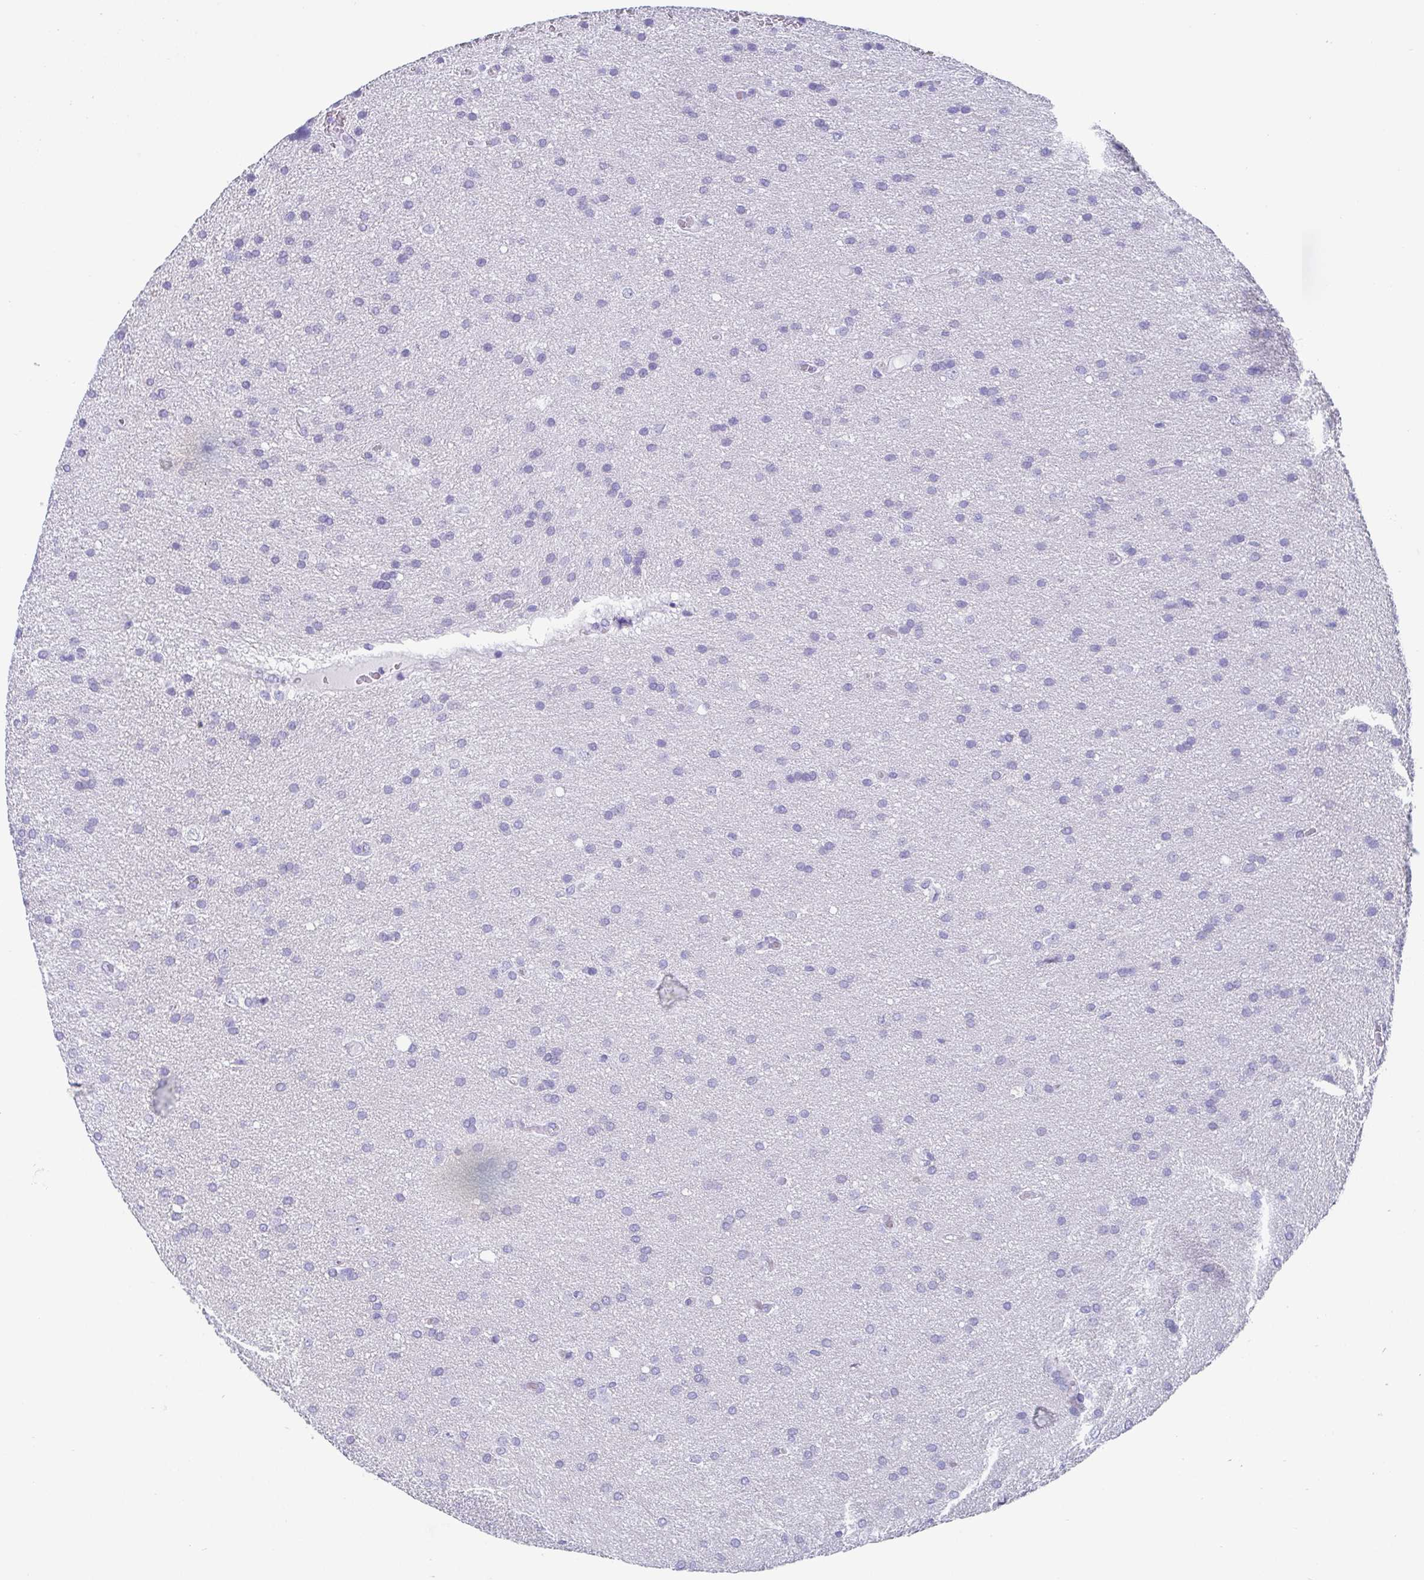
{"staining": {"intensity": "negative", "quantity": "none", "location": "none"}, "tissue": "glioma", "cell_type": "Tumor cells", "image_type": "cancer", "snomed": [{"axis": "morphology", "description": "Glioma, malignant, Low grade"}, {"axis": "topography", "description": "Brain"}], "caption": "Protein analysis of glioma exhibits no significant positivity in tumor cells.", "gene": "SCGN", "patient": {"sex": "female", "age": 54}}